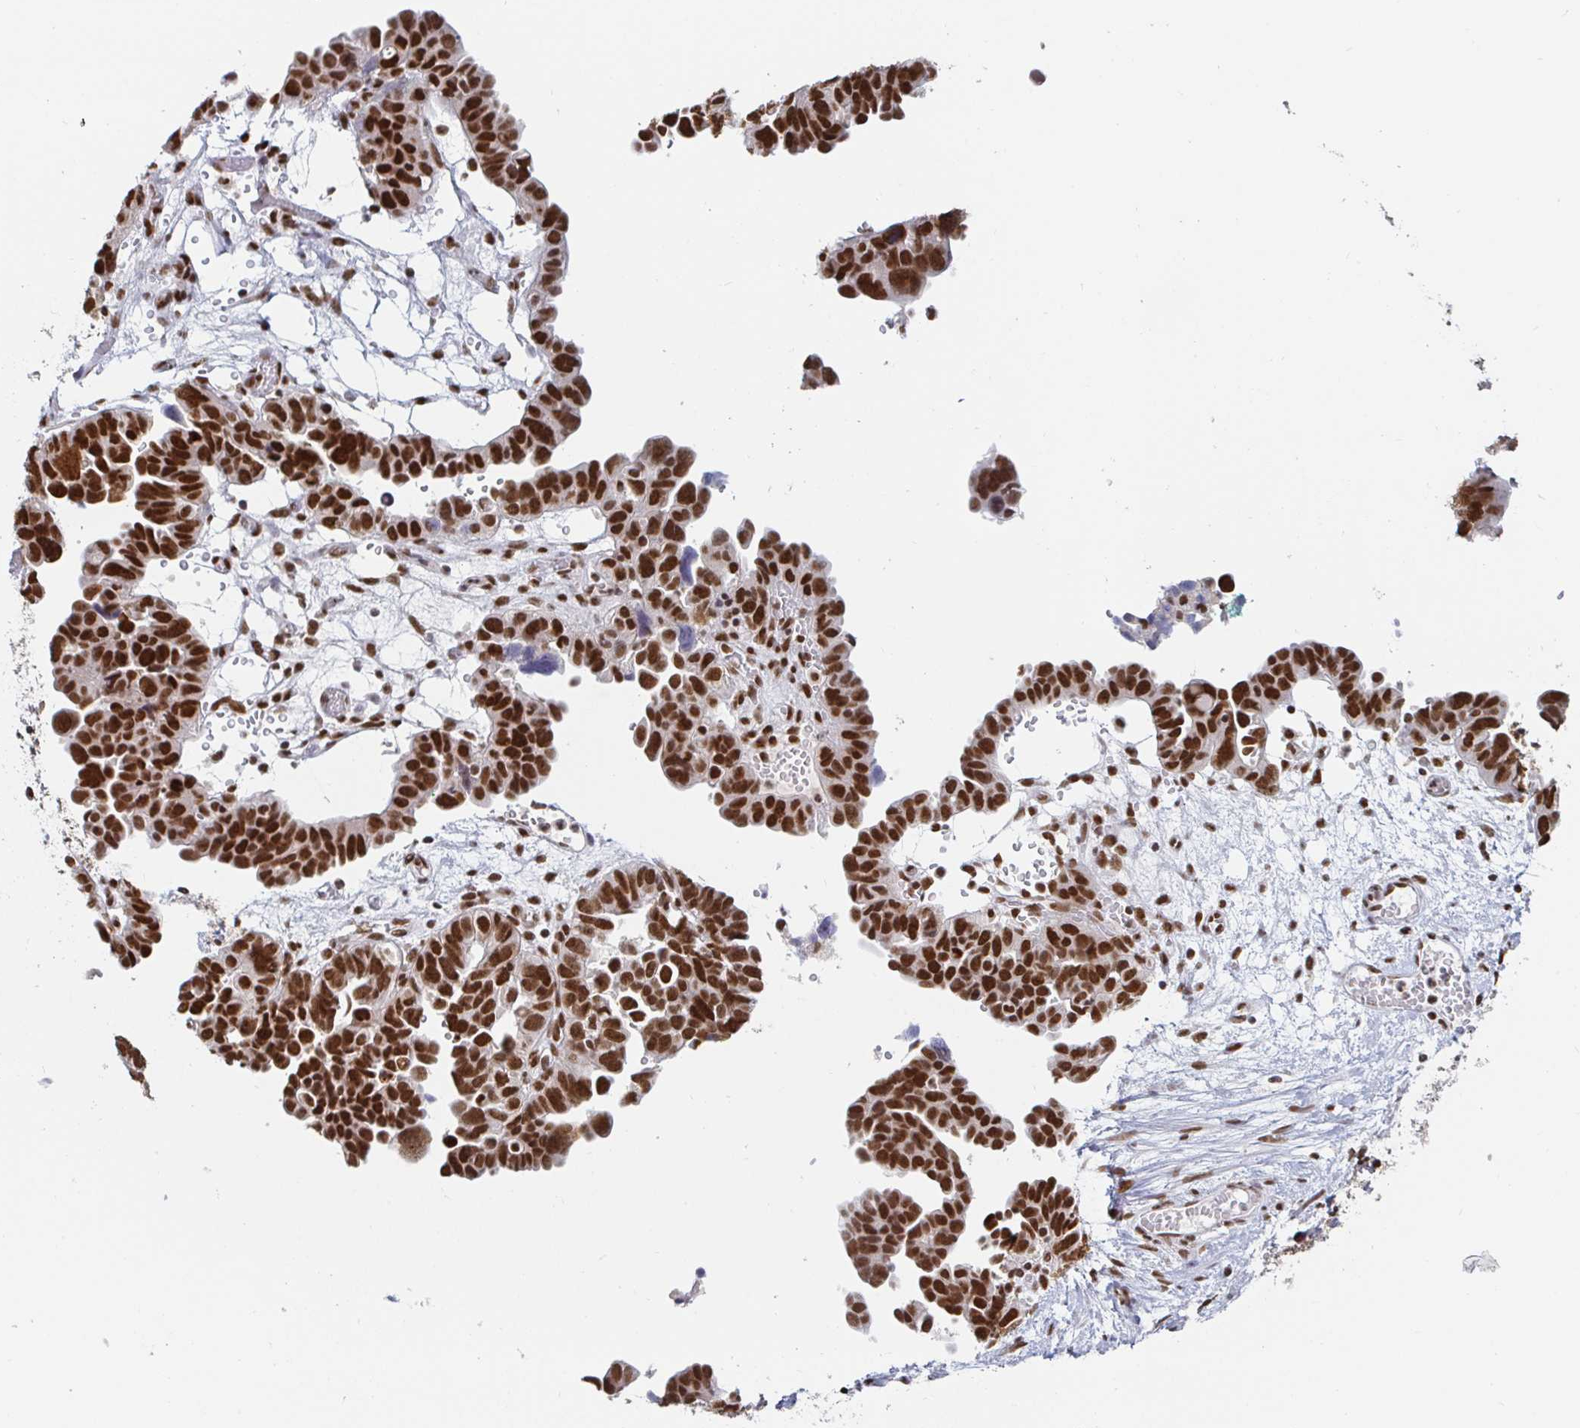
{"staining": {"intensity": "strong", "quantity": ">75%", "location": "nuclear"}, "tissue": "ovarian cancer", "cell_type": "Tumor cells", "image_type": "cancer", "snomed": [{"axis": "morphology", "description": "Cystadenocarcinoma, serous, NOS"}, {"axis": "topography", "description": "Ovary"}], "caption": "A brown stain highlights strong nuclear expression of a protein in human serous cystadenocarcinoma (ovarian) tumor cells. (DAB (3,3'-diaminobenzidine) = brown stain, brightfield microscopy at high magnification).", "gene": "RBMX", "patient": {"sex": "female", "age": 64}}